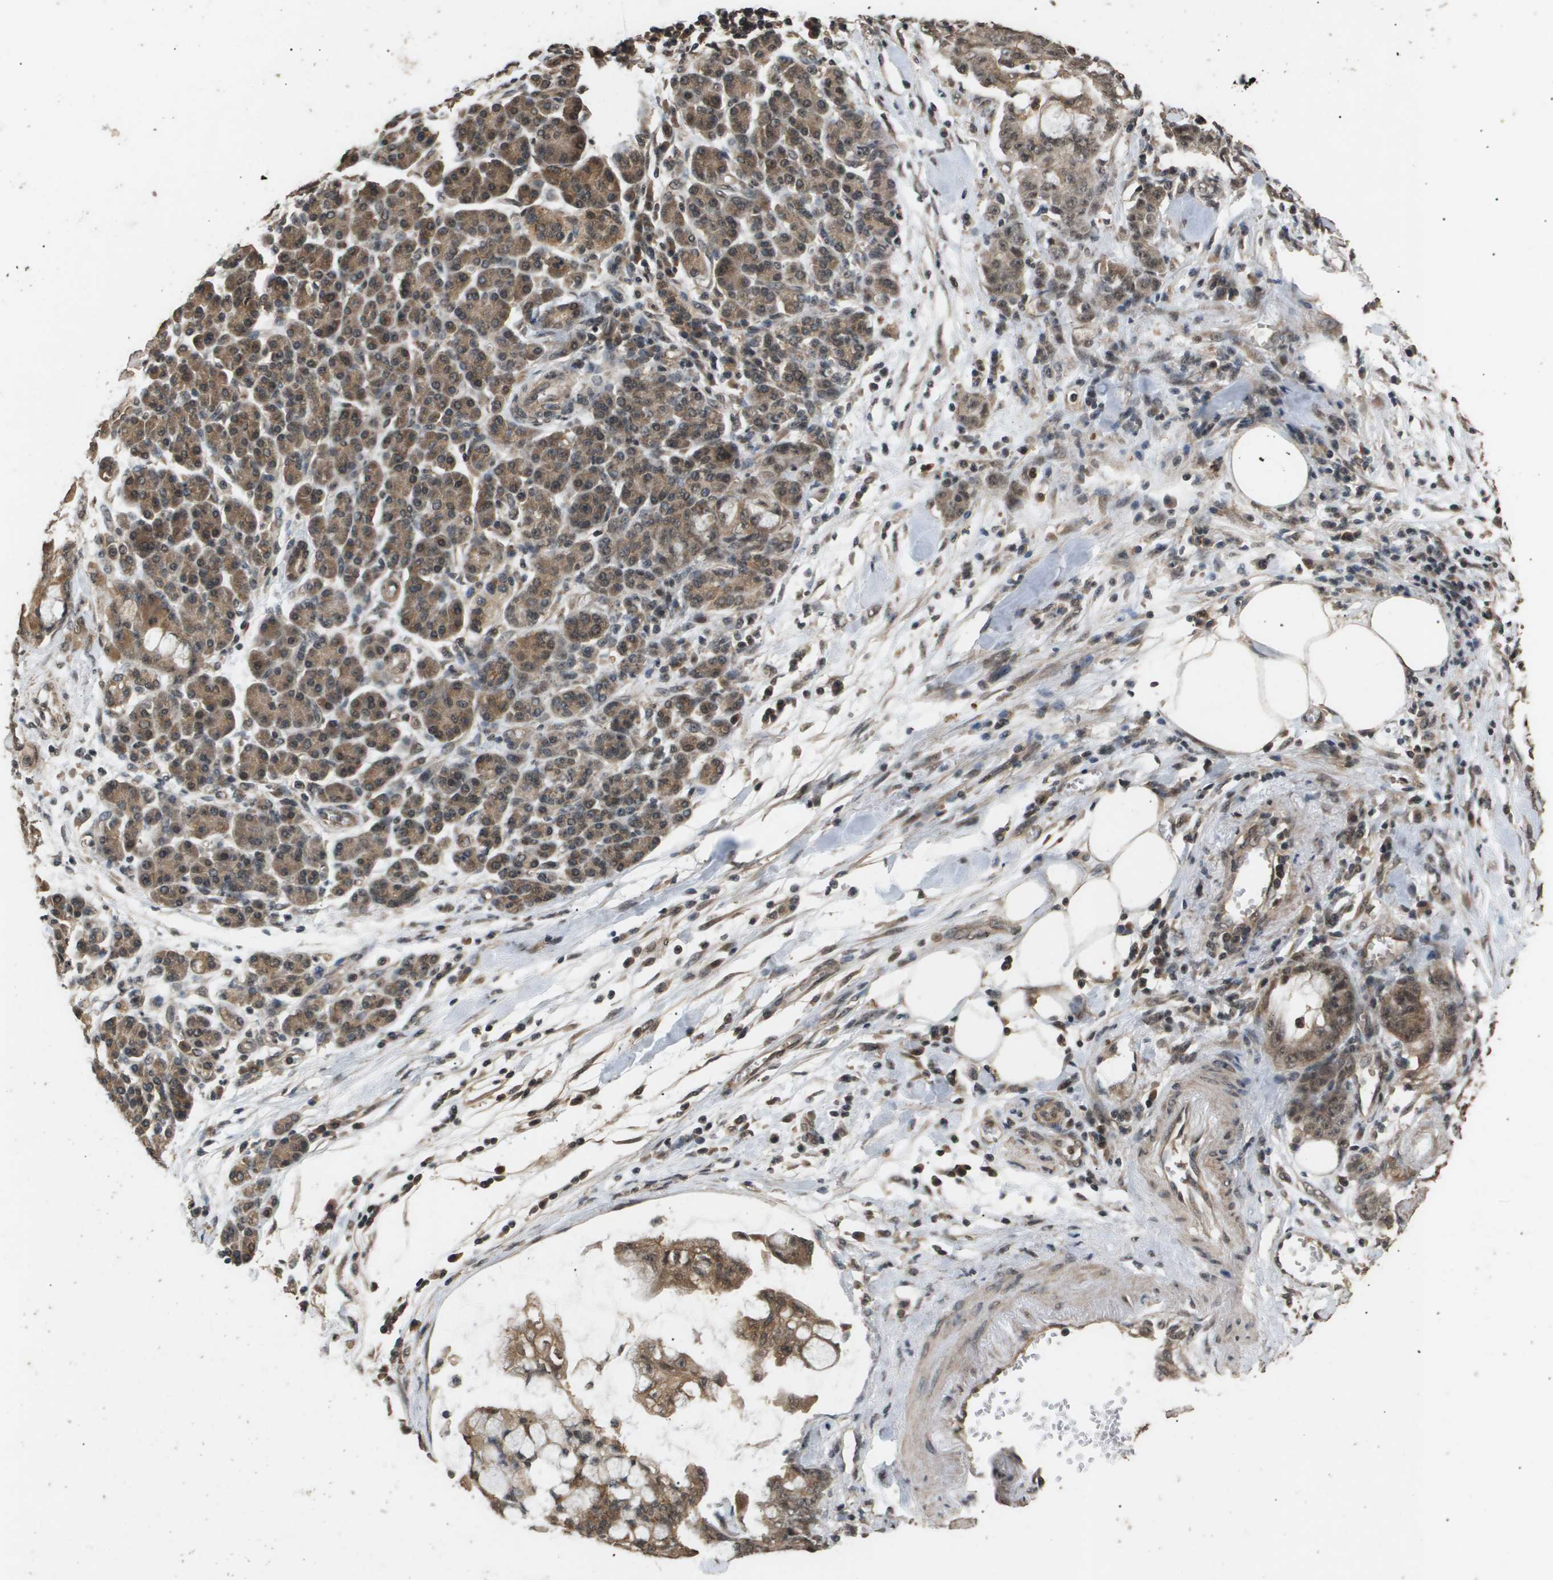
{"staining": {"intensity": "moderate", "quantity": ">75%", "location": "cytoplasmic/membranous"}, "tissue": "pancreatic cancer", "cell_type": "Tumor cells", "image_type": "cancer", "snomed": [{"axis": "morphology", "description": "Adenocarcinoma, NOS"}, {"axis": "topography", "description": "Pancreas"}], "caption": "A histopathology image of pancreatic adenocarcinoma stained for a protein exhibits moderate cytoplasmic/membranous brown staining in tumor cells.", "gene": "ING1", "patient": {"sex": "female", "age": 73}}